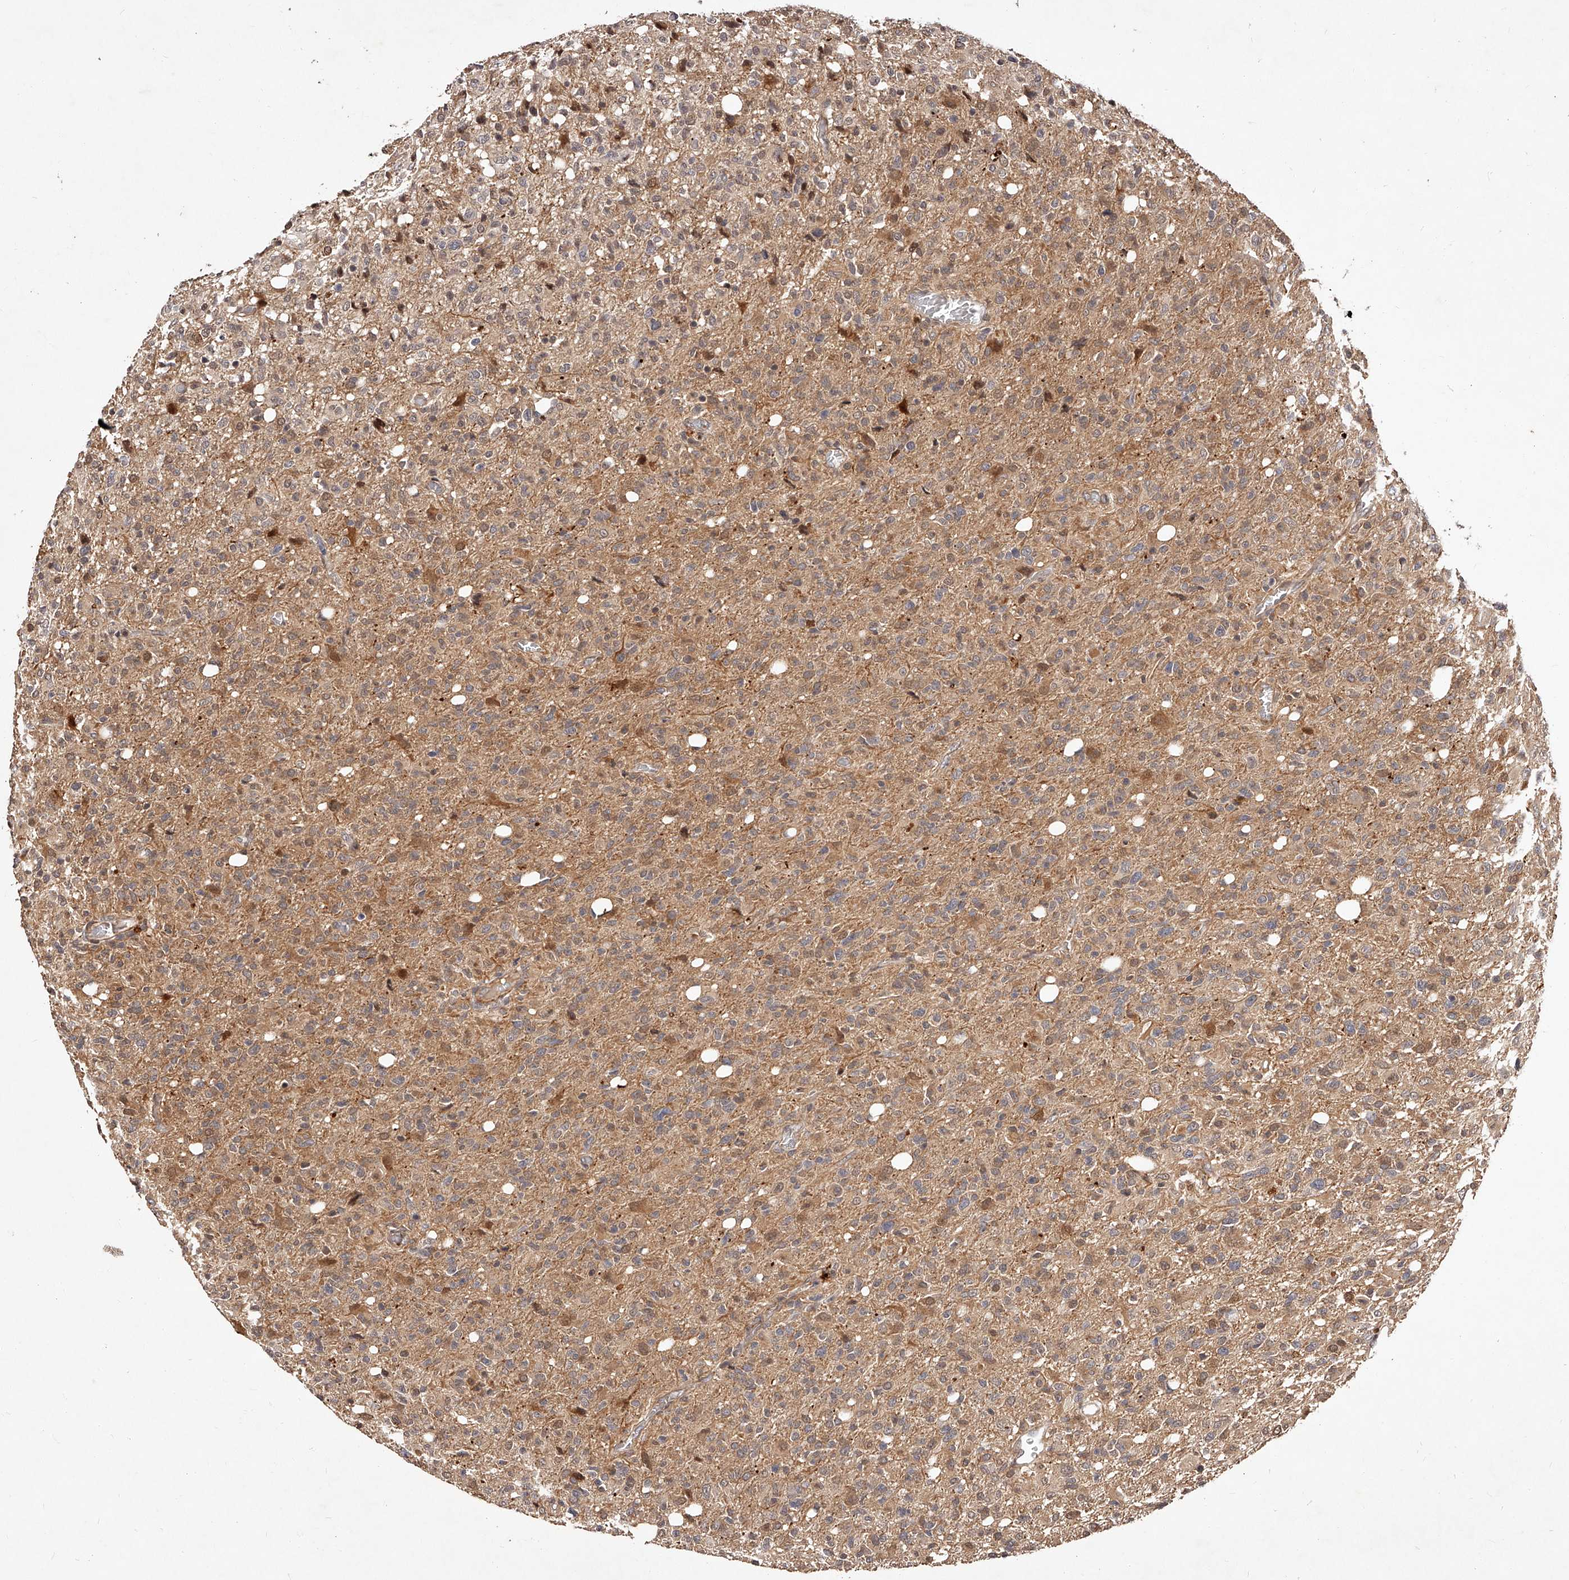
{"staining": {"intensity": "weak", "quantity": "25%-75%", "location": "cytoplasmic/membranous"}, "tissue": "glioma", "cell_type": "Tumor cells", "image_type": "cancer", "snomed": [{"axis": "morphology", "description": "Glioma, malignant, High grade"}, {"axis": "topography", "description": "Brain"}], "caption": "Glioma stained with a brown dye shows weak cytoplasmic/membranous positive expression in approximately 25%-75% of tumor cells.", "gene": "CUL7", "patient": {"sex": "female", "age": 57}}